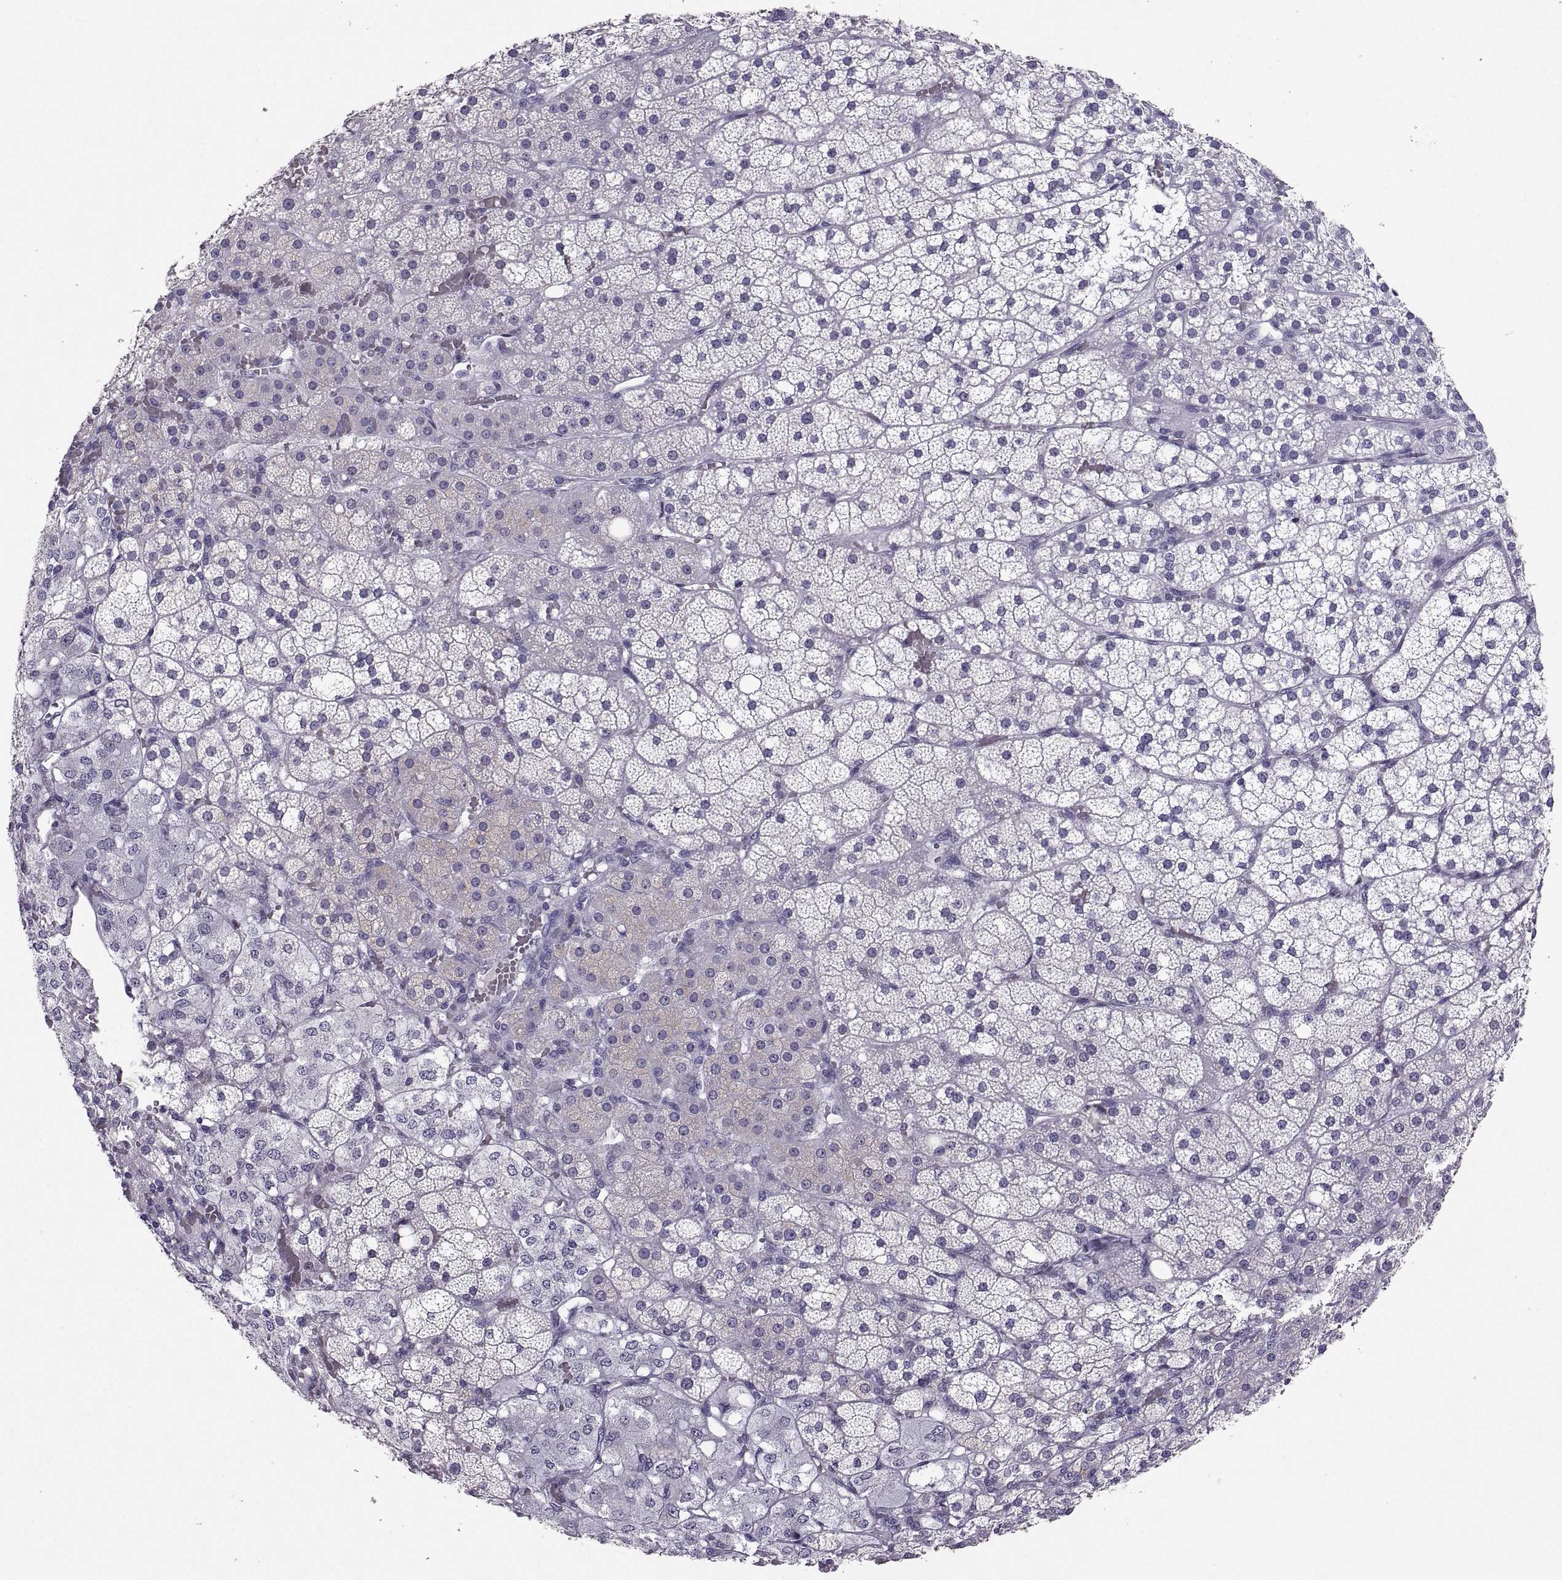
{"staining": {"intensity": "negative", "quantity": "none", "location": "none"}, "tissue": "adrenal gland", "cell_type": "Glandular cells", "image_type": "normal", "snomed": [{"axis": "morphology", "description": "Normal tissue, NOS"}, {"axis": "topography", "description": "Adrenal gland"}], "caption": "An IHC photomicrograph of normal adrenal gland is shown. There is no staining in glandular cells of adrenal gland.", "gene": "SOX21", "patient": {"sex": "male", "age": 53}}